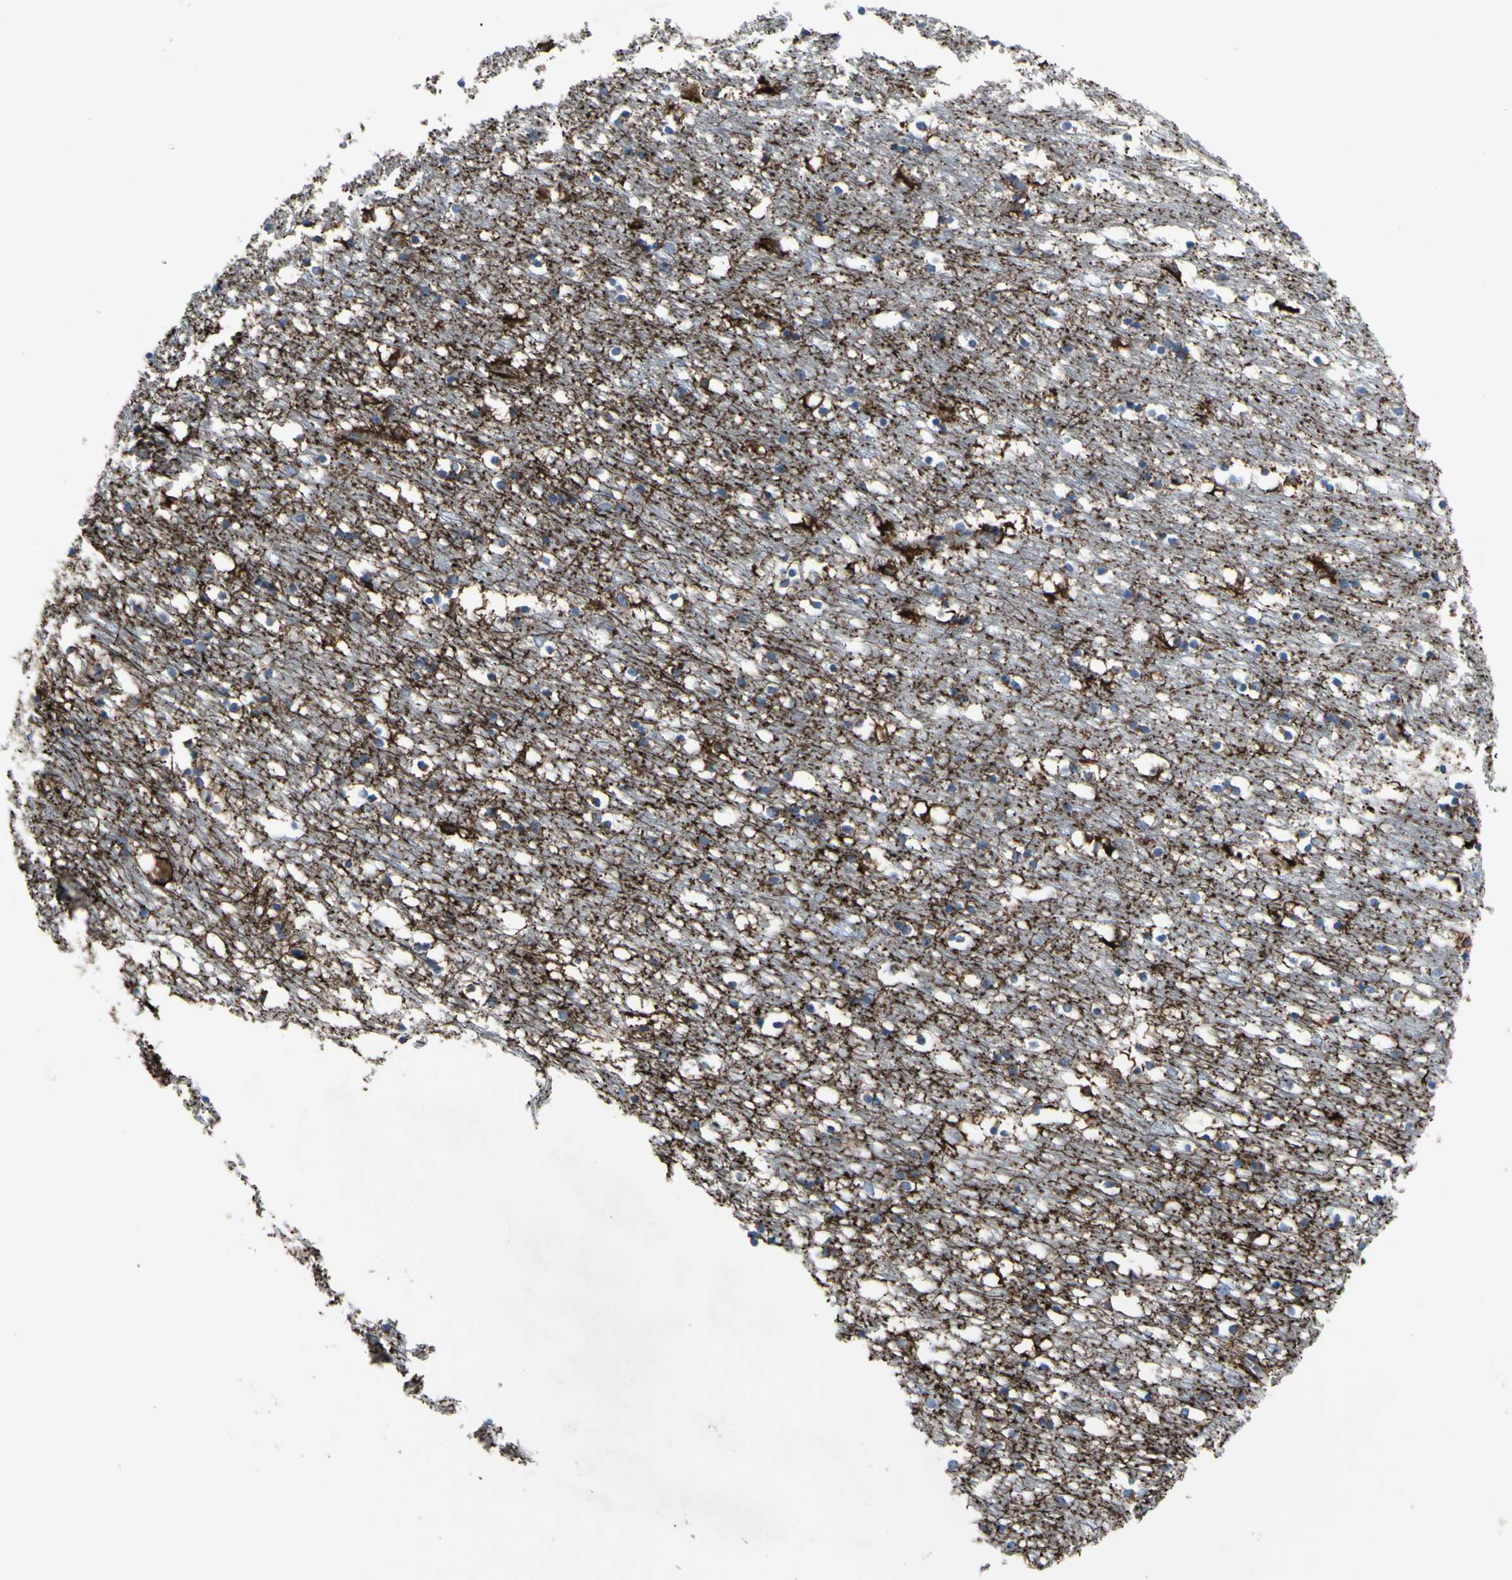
{"staining": {"intensity": "strong", "quantity": "<25%", "location": "cytoplasmic/membranous"}, "tissue": "caudate", "cell_type": "Glial cells", "image_type": "normal", "snomed": [{"axis": "morphology", "description": "Normal tissue, NOS"}, {"axis": "topography", "description": "Lateral ventricle wall"}], "caption": "An immunohistochemistry image of unremarkable tissue is shown. Protein staining in brown highlights strong cytoplasmic/membranous positivity in caudate within glial cells.", "gene": "EMC7", "patient": {"sex": "male", "age": 45}}